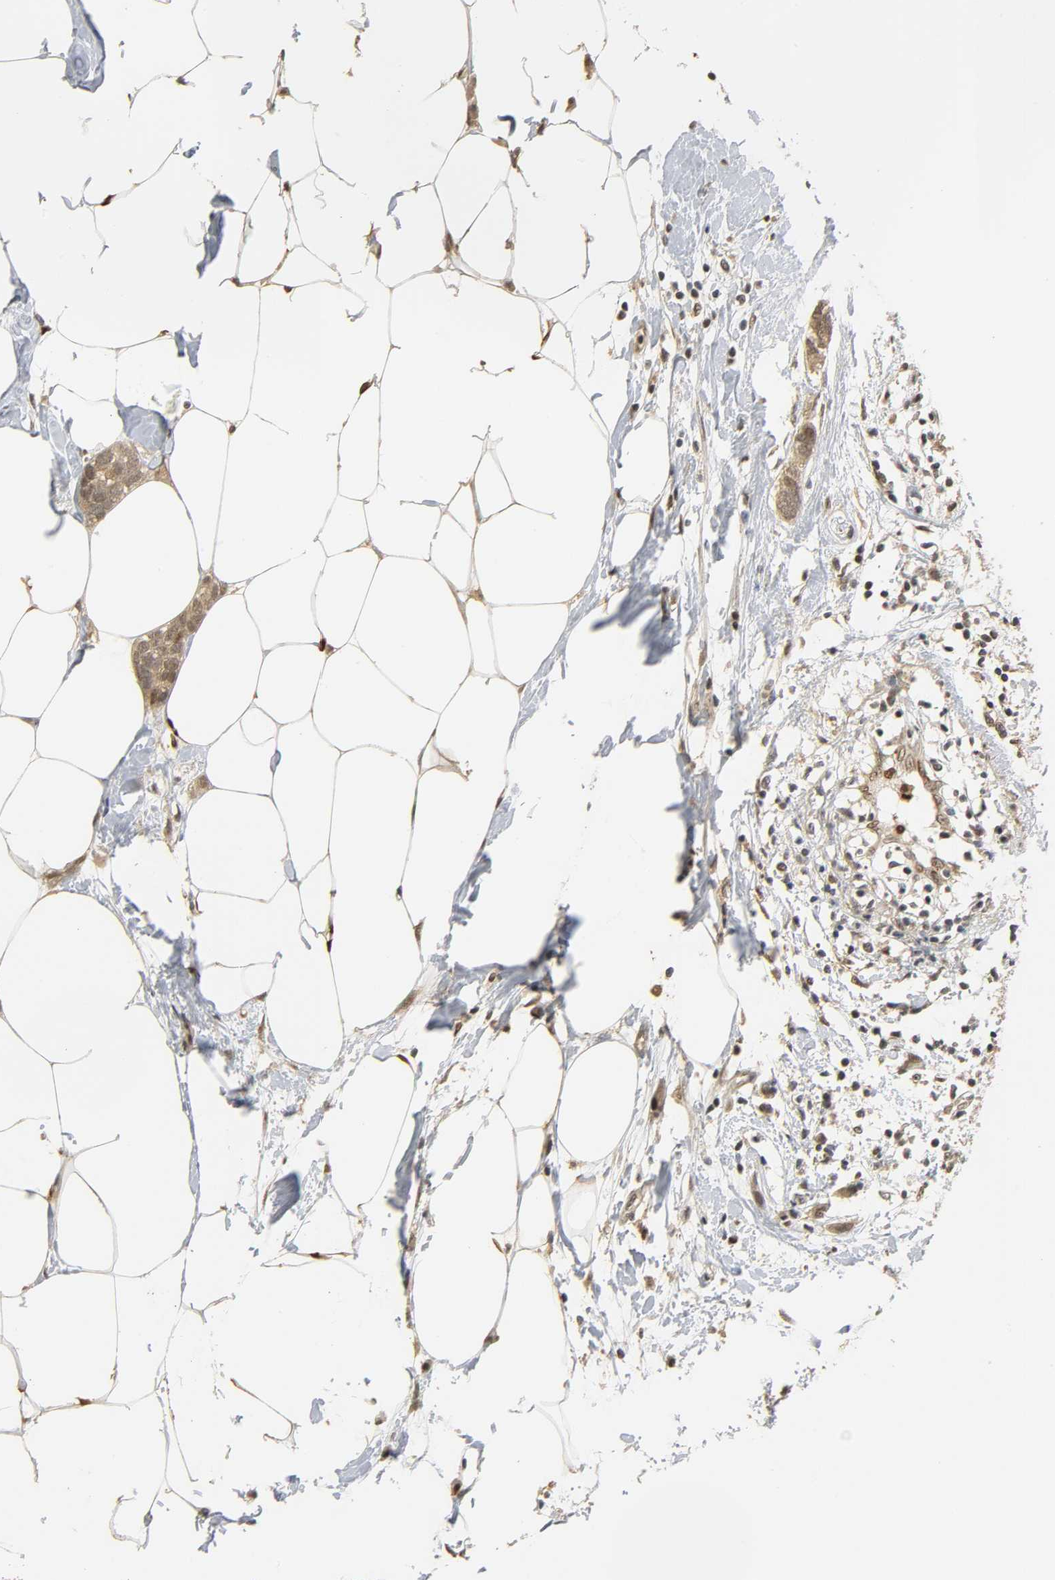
{"staining": {"intensity": "moderate", "quantity": "25%-75%", "location": "cytoplasmic/membranous,nuclear"}, "tissue": "breast cancer", "cell_type": "Tumor cells", "image_type": "cancer", "snomed": [{"axis": "morphology", "description": "Normal tissue, NOS"}, {"axis": "morphology", "description": "Duct carcinoma"}, {"axis": "topography", "description": "Breast"}], "caption": "Invasive ductal carcinoma (breast) stained with DAB immunohistochemistry (IHC) exhibits medium levels of moderate cytoplasmic/membranous and nuclear positivity in approximately 25%-75% of tumor cells. (IHC, brightfield microscopy, high magnification).", "gene": "ZFPM2", "patient": {"sex": "female", "age": 50}}